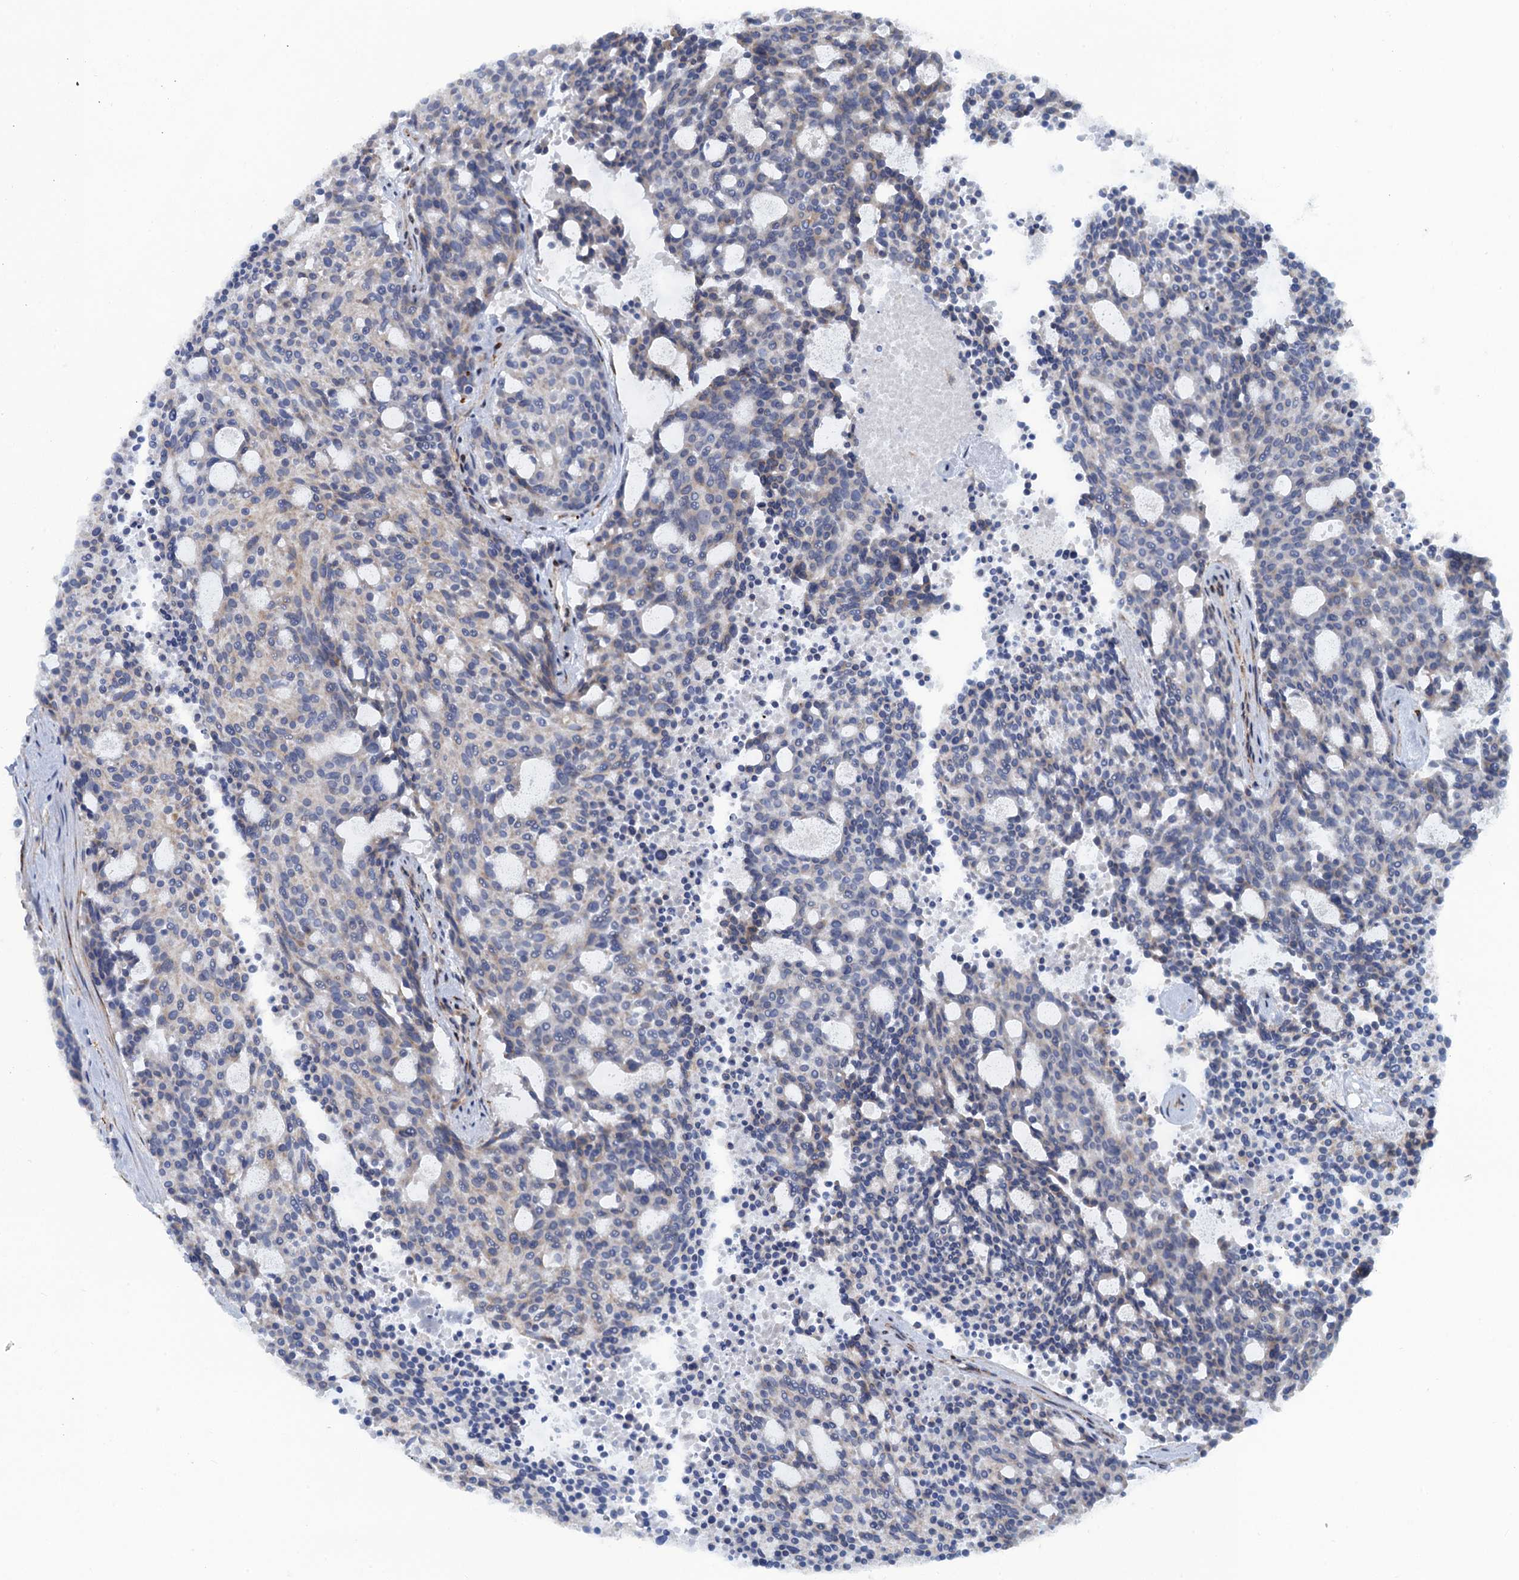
{"staining": {"intensity": "negative", "quantity": "none", "location": "none"}, "tissue": "carcinoid", "cell_type": "Tumor cells", "image_type": "cancer", "snomed": [{"axis": "morphology", "description": "Carcinoid, malignant, NOS"}, {"axis": "topography", "description": "Pancreas"}], "caption": "Carcinoid (malignant) was stained to show a protein in brown. There is no significant staining in tumor cells.", "gene": "POGLUT3", "patient": {"sex": "female", "age": 54}}